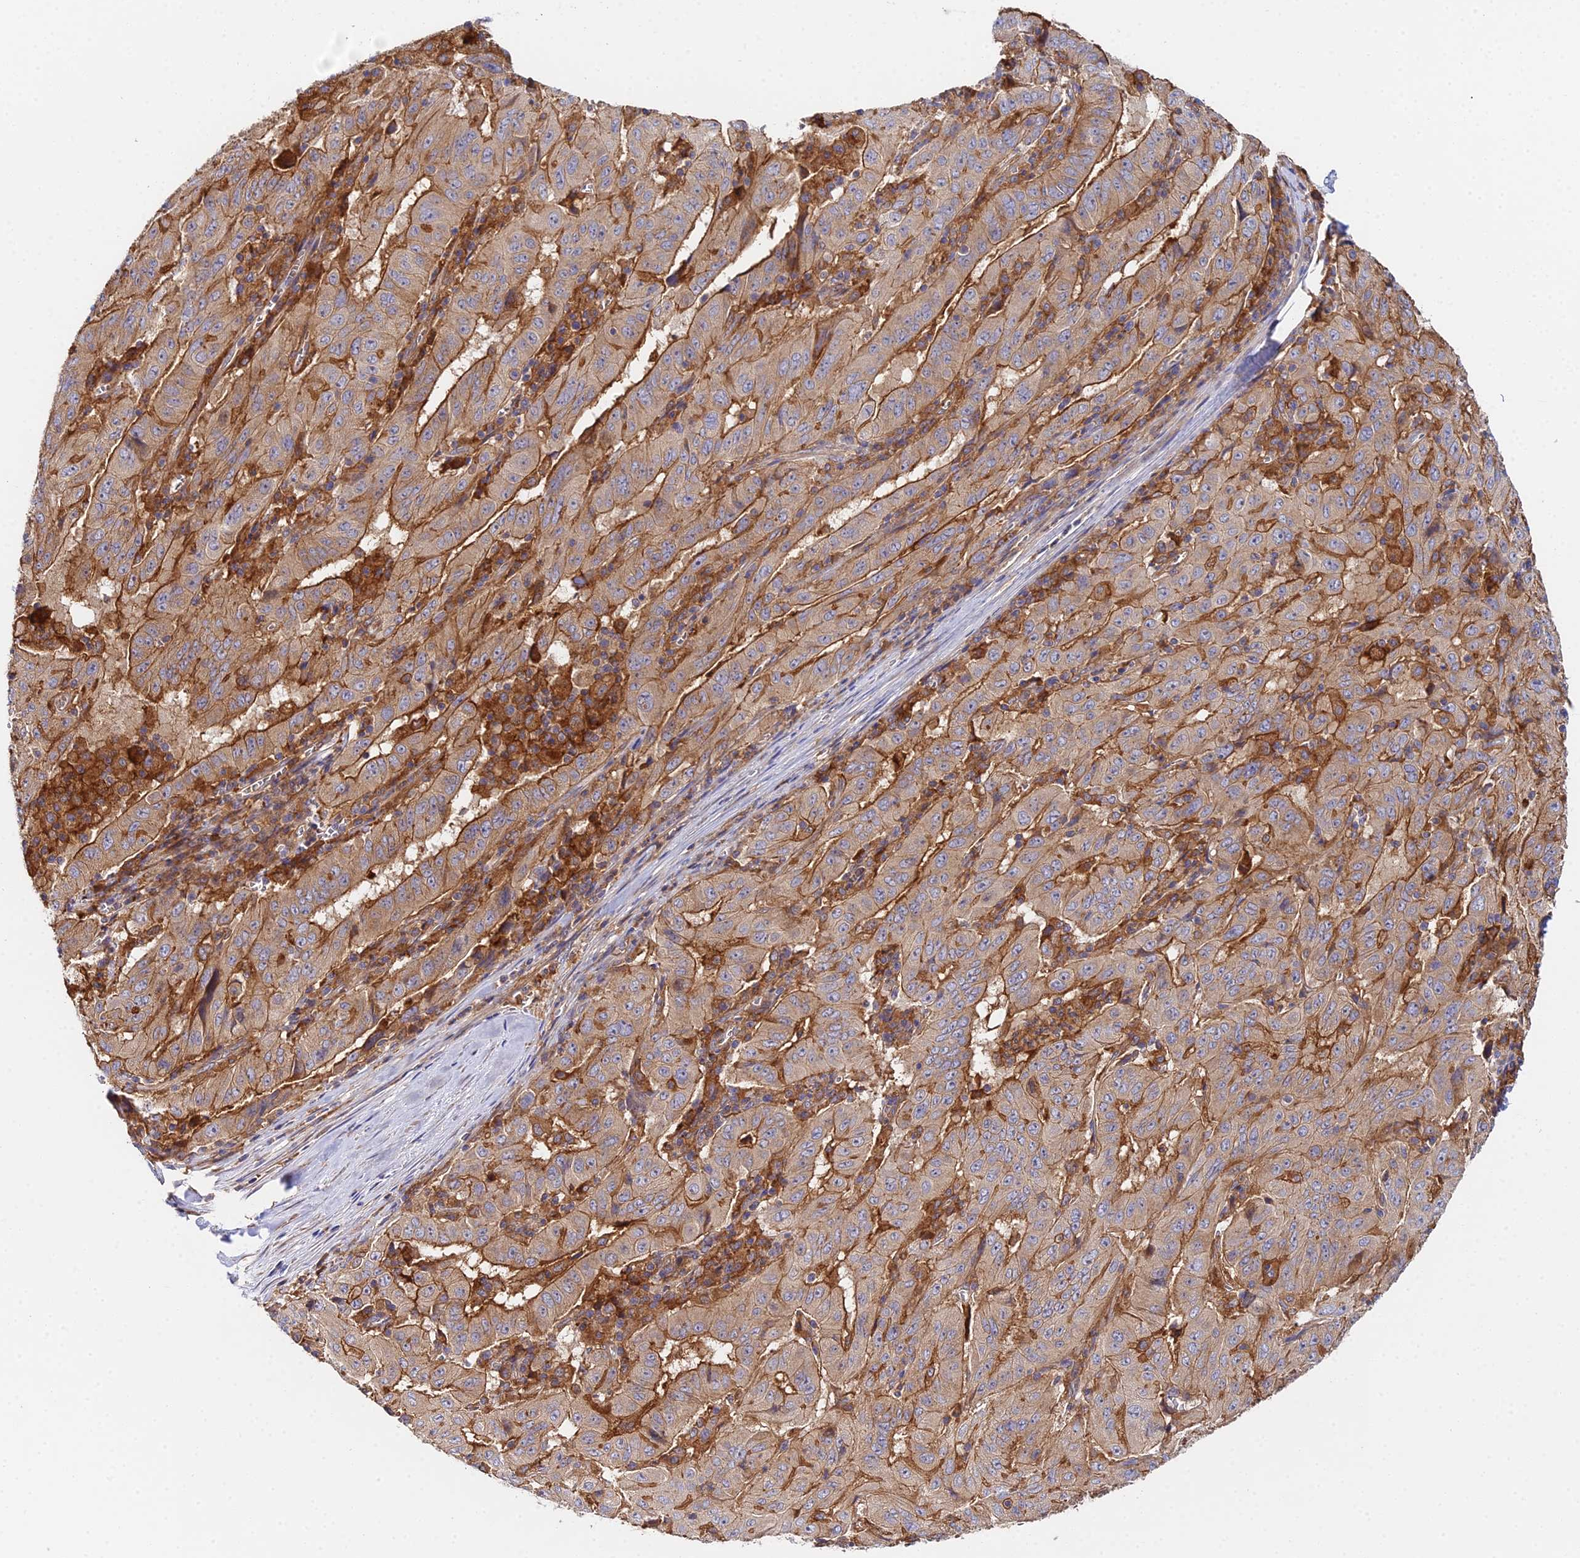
{"staining": {"intensity": "moderate", "quantity": "25%-75%", "location": "cytoplasmic/membranous"}, "tissue": "pancreatic cancer", "cell_type": "Tumor cells", "image_type": "cancer", "snomed": [{"axis": "morphology", "description": "Adenocarcinoma, NOS"}, {"axis": "topography", "description": "Pancreas"}], "caption": "Immunohistochemistry (IHC) of pancreatic adenocarcinoma reveals medium levels of moderate cytoplasmic/membranous positivity in about 25%-75% of tumor cells. (DAB (3,3'-diaminobenzidine) IHC, brown staining for protein, blue staining for nuclei).", "gene": "GNG5B", "patient": {"sex": "male", "age": 63}}